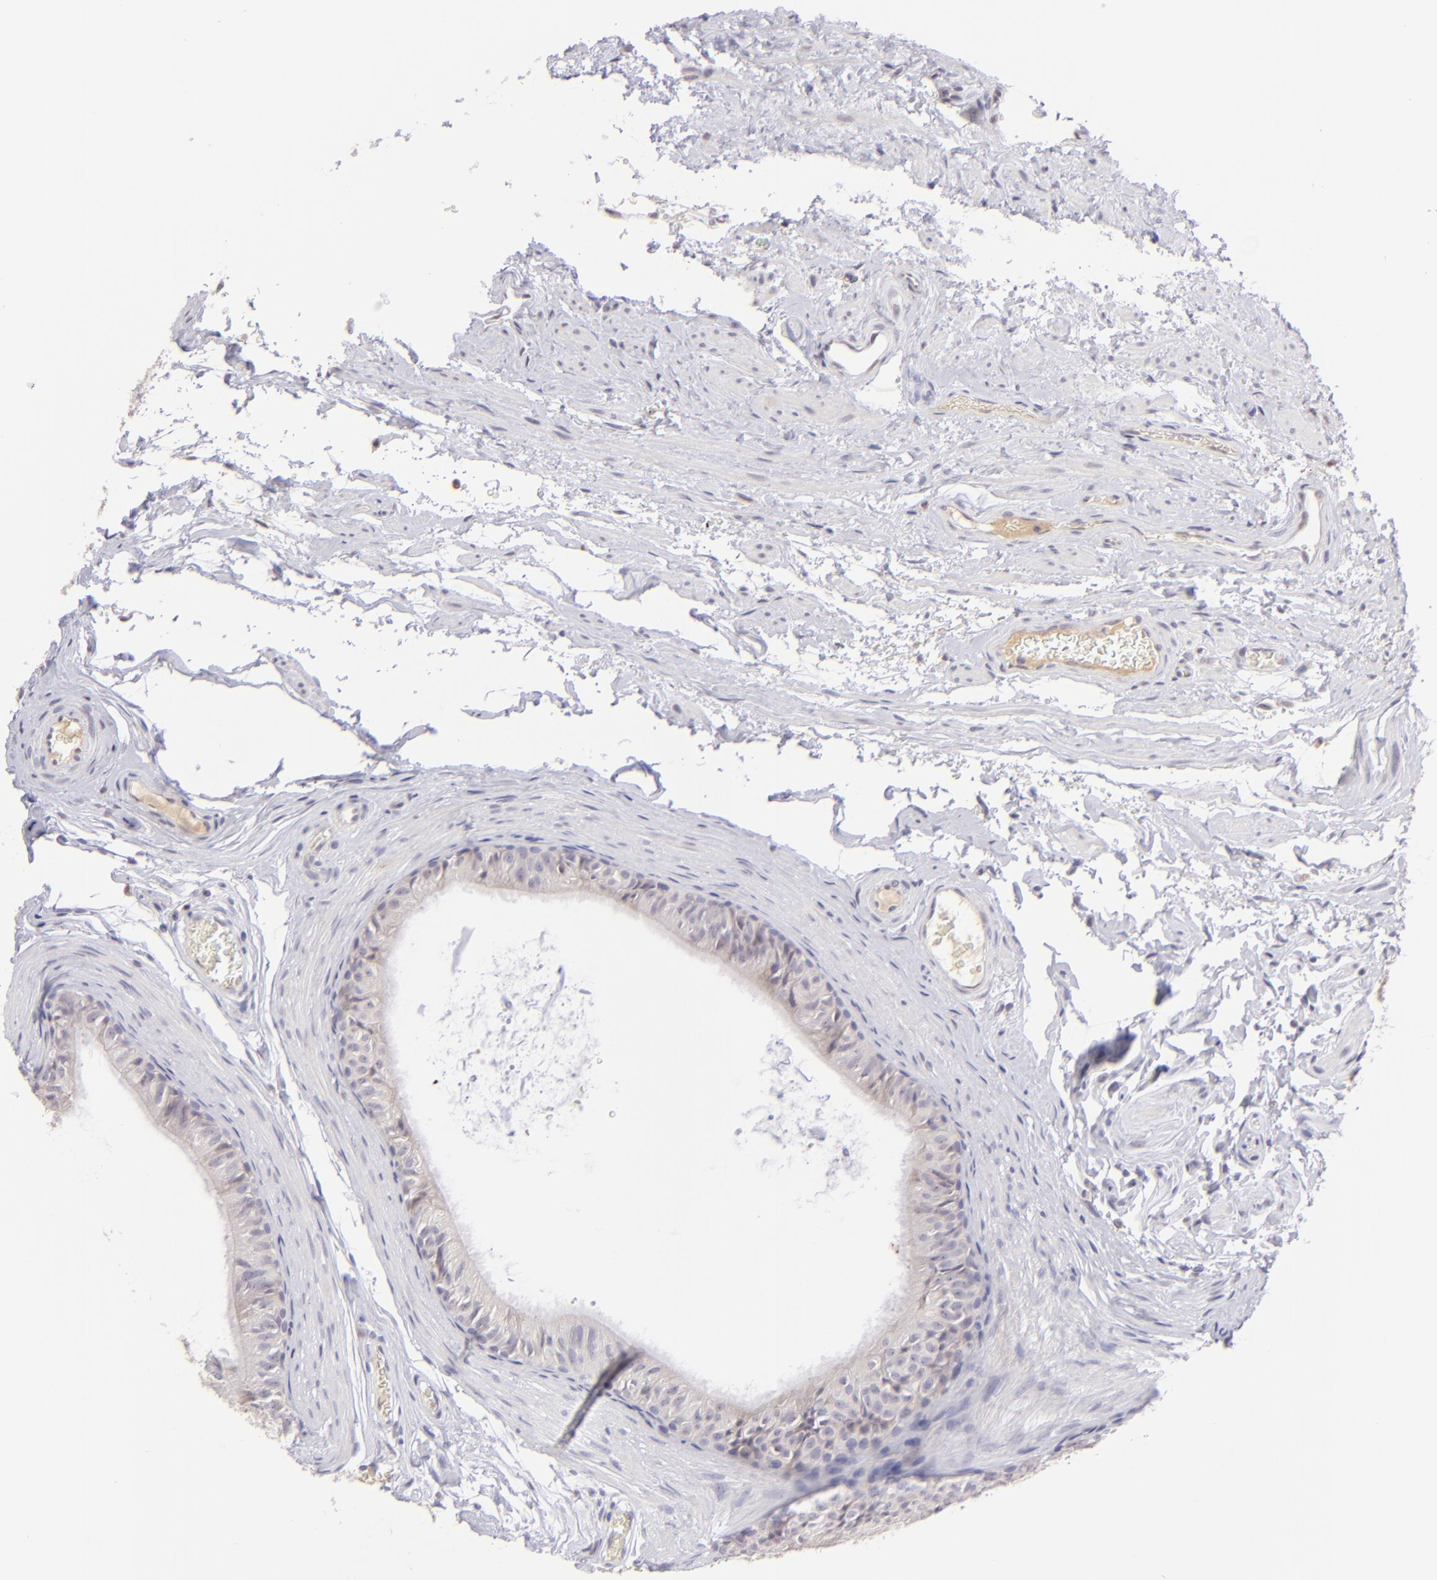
{"staining": {"intensity": "negative", "quantity": "none", "location": "none"}, "tissue": "epididymis", "cell_type": "Glandular cells", "image_type": "normal", "snomed": [{"axis": "morphology", "description": "Normal tissue, NOS"}, {"axis": "topography", "description": "Testis"}, {"axis": "topography", "description": "Epididymis"}], "caption": "The photomicrograph displays no significant positivity in glandular cells of epididymis.", "gene": "MAGEA1", "patient": {"sex": "male", "age": 36}}